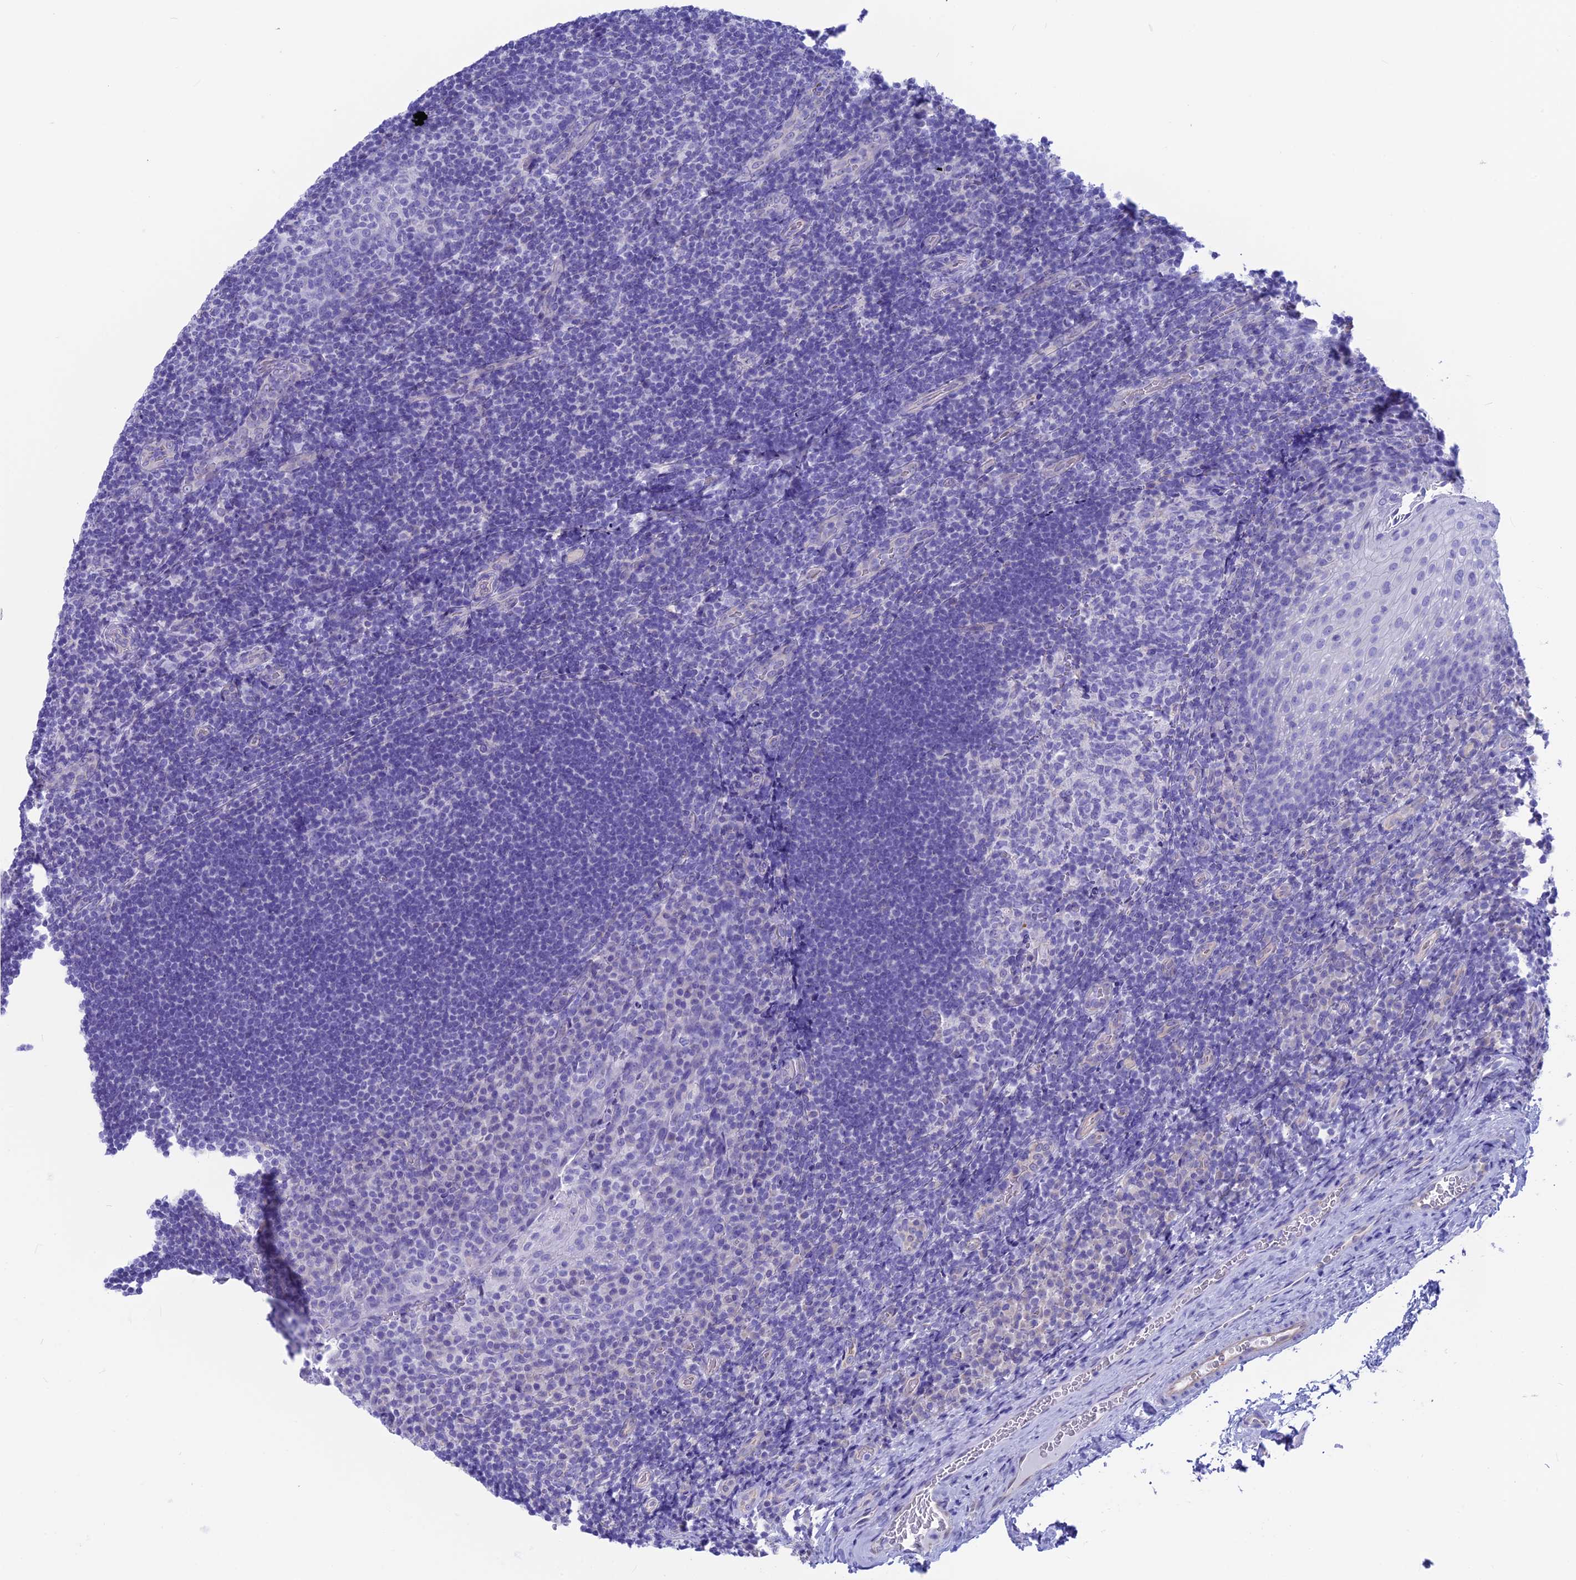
{"staining": {"intensity": "negative", "quantity": "none", "location": "none"}, "tissue": "tonsil", "cell_type": "Germinal center cells", "image_type": "normal", "snomed": [{"axis": "morphology", "description": "Normal tissue, NOS"}, {"axis": "topography", "description": "Tonsil"}], "caption": "The immunohistochemistry micrograph has no significant staining in germinal center cells of tonsil.", "gene": "GNGT2", "patient": {"sex": "male", "age": 17}}